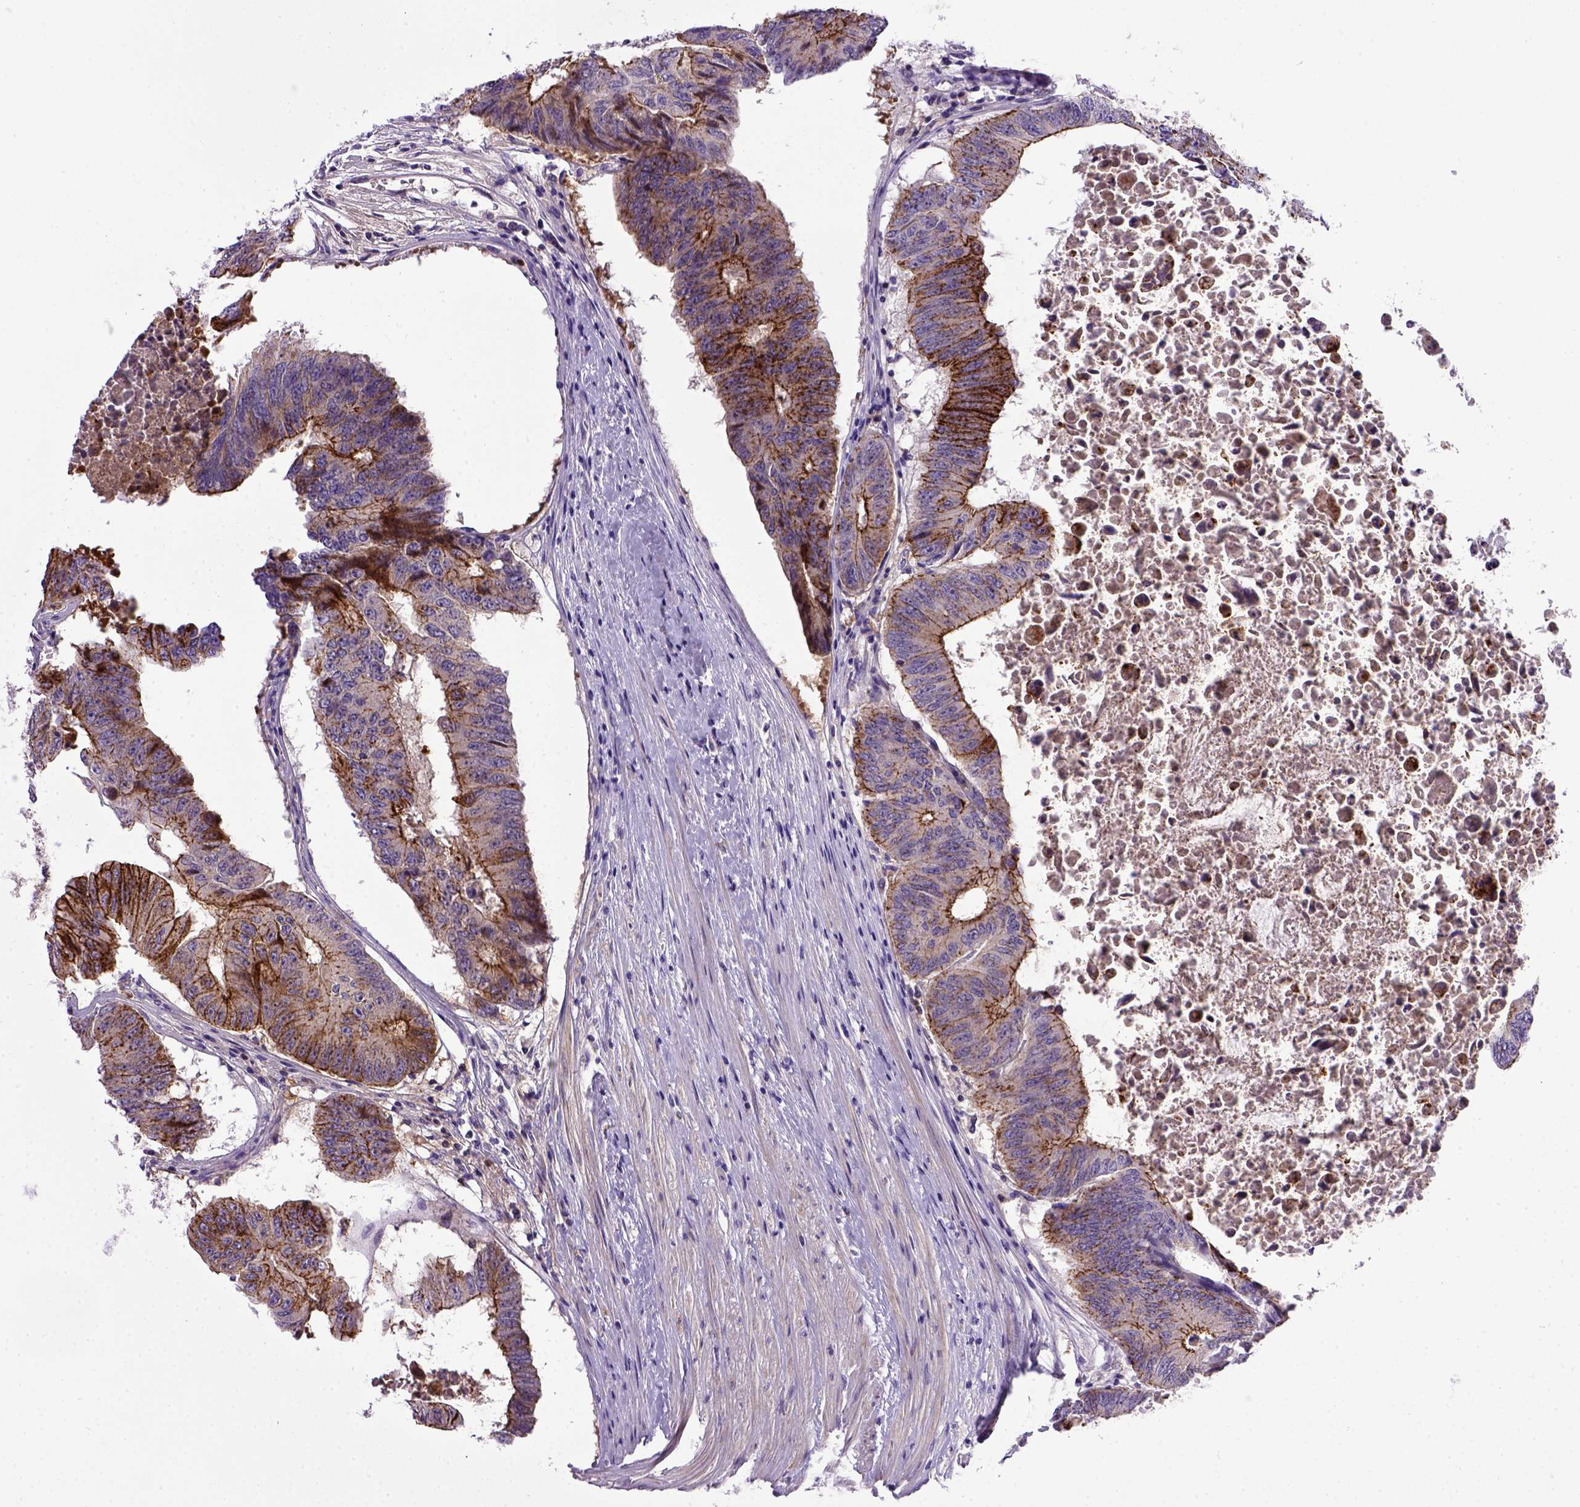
{"staining": {"intensity": "strong", "quantity": "25%-75%", "location": "cytoplasmic/membranous"}, "tissue": "colorectal cancer", "cell_type": "Tumor cells", "image_type": "cancer", "snomed": [{"axis": "morphology", "description": "Adenocarcinoma, NOS"}, {"axis": "topography", "description": "Rectum"}], "caption": "Protein staining of colorectal cancer tissue demonstrates strong cytoplasmic/membranous staining in approximately 25%-75% of tumor cells.", "gene": "CDH1", "patient": {"sex": "male", "age": 59}}